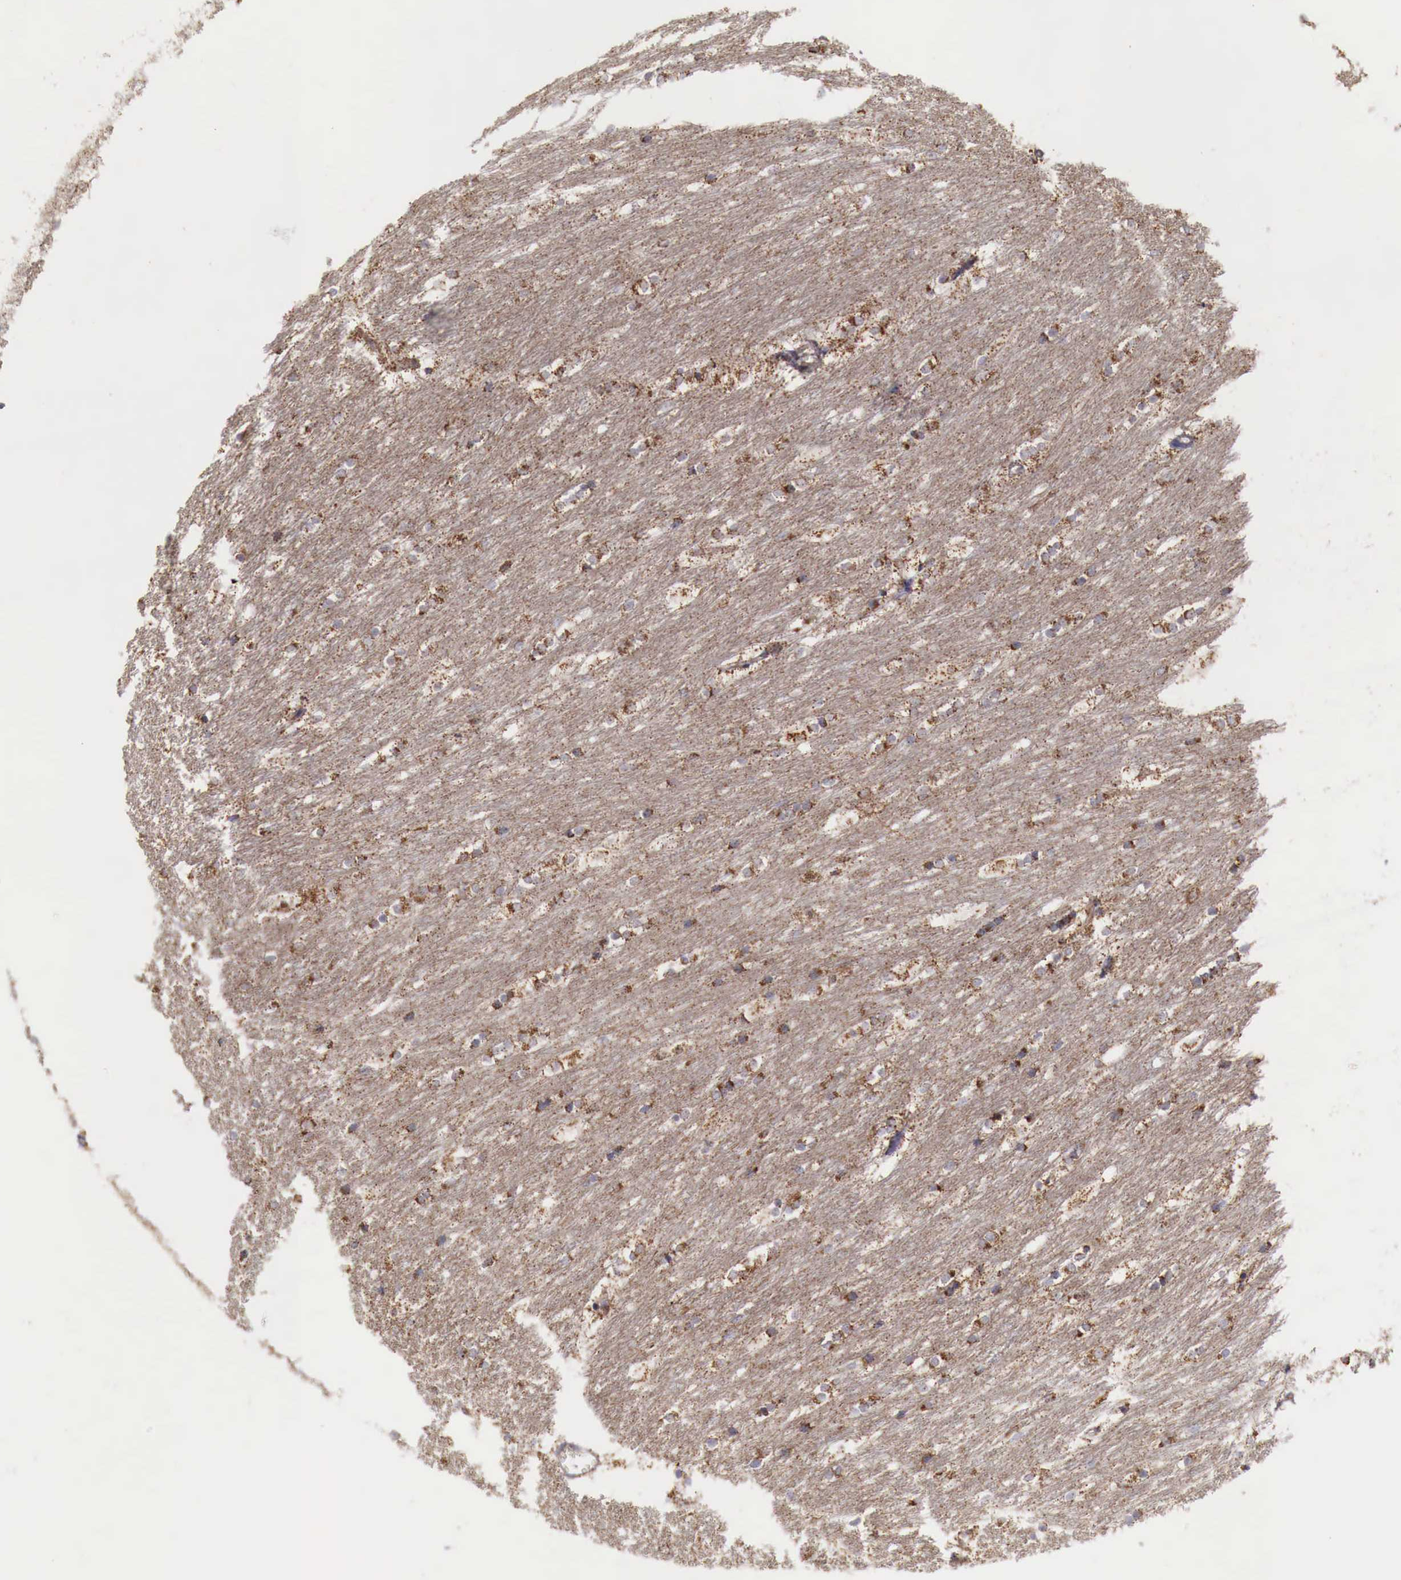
{"staining": {"intensity": "weak", "quantity": "25%-75%", "location": "cytoplasmic/membranous"}, "tissue": "caudate", "cell_type": "Glial cells", "image_type": "normal", "snomed": [{"axis": "morphology", "description": "Normal tissue, NOS"}, {"axis": "topography", "description": "Lateral ventricle wall"}], "caption": "This image exhibits immunohistochemistry staining of unremarkable human caudate, with low weak cytoplasmic/membranous staining in about 25%-75% of glial cells.", "gene": "XPNPEP3", "patient": {"sex": "female", "age": 19}}